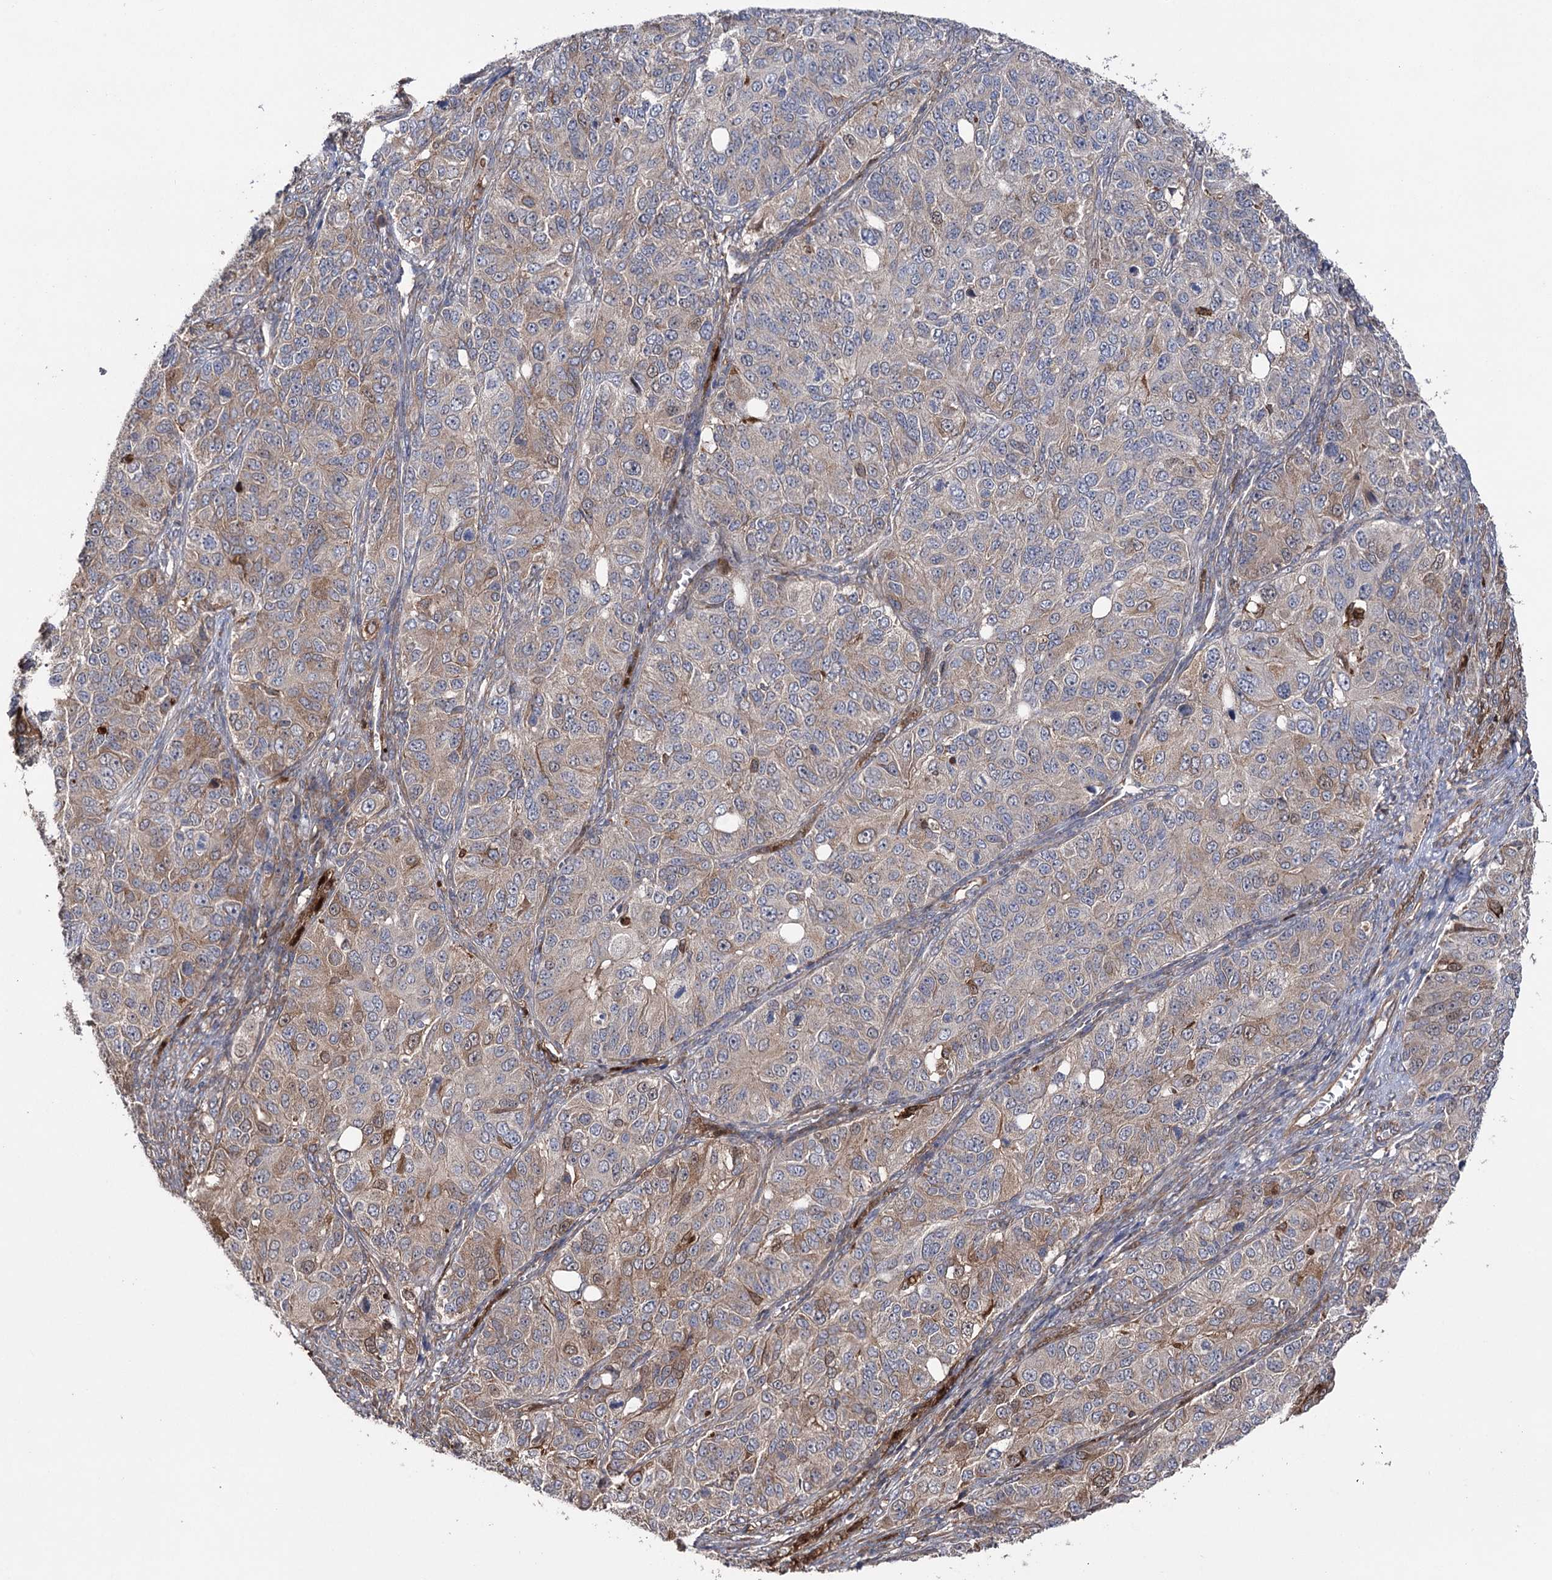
{"staining": {"intensity": "moderate", "quantity": "<25%", "location": "cytoplasmic/membranous,nuclear"}, "tissue": "ovarian cancer", "cell_type": "Tumor cells", "image_type": "cancer", "snomed": [{"axis": "morphology", "description": "Carcinoma, endometroid"}, {"axis": "topography", "description": "Ovary"}], "caption": "This image shows IHC staining of ovarian endometroid carcinoma, with low moderate cytoplasmic/membranous and nuclear positivity in about <25% of tumor cells.", "gene": "OTUD1", "patient": {"sex": "female", "age": 51}}